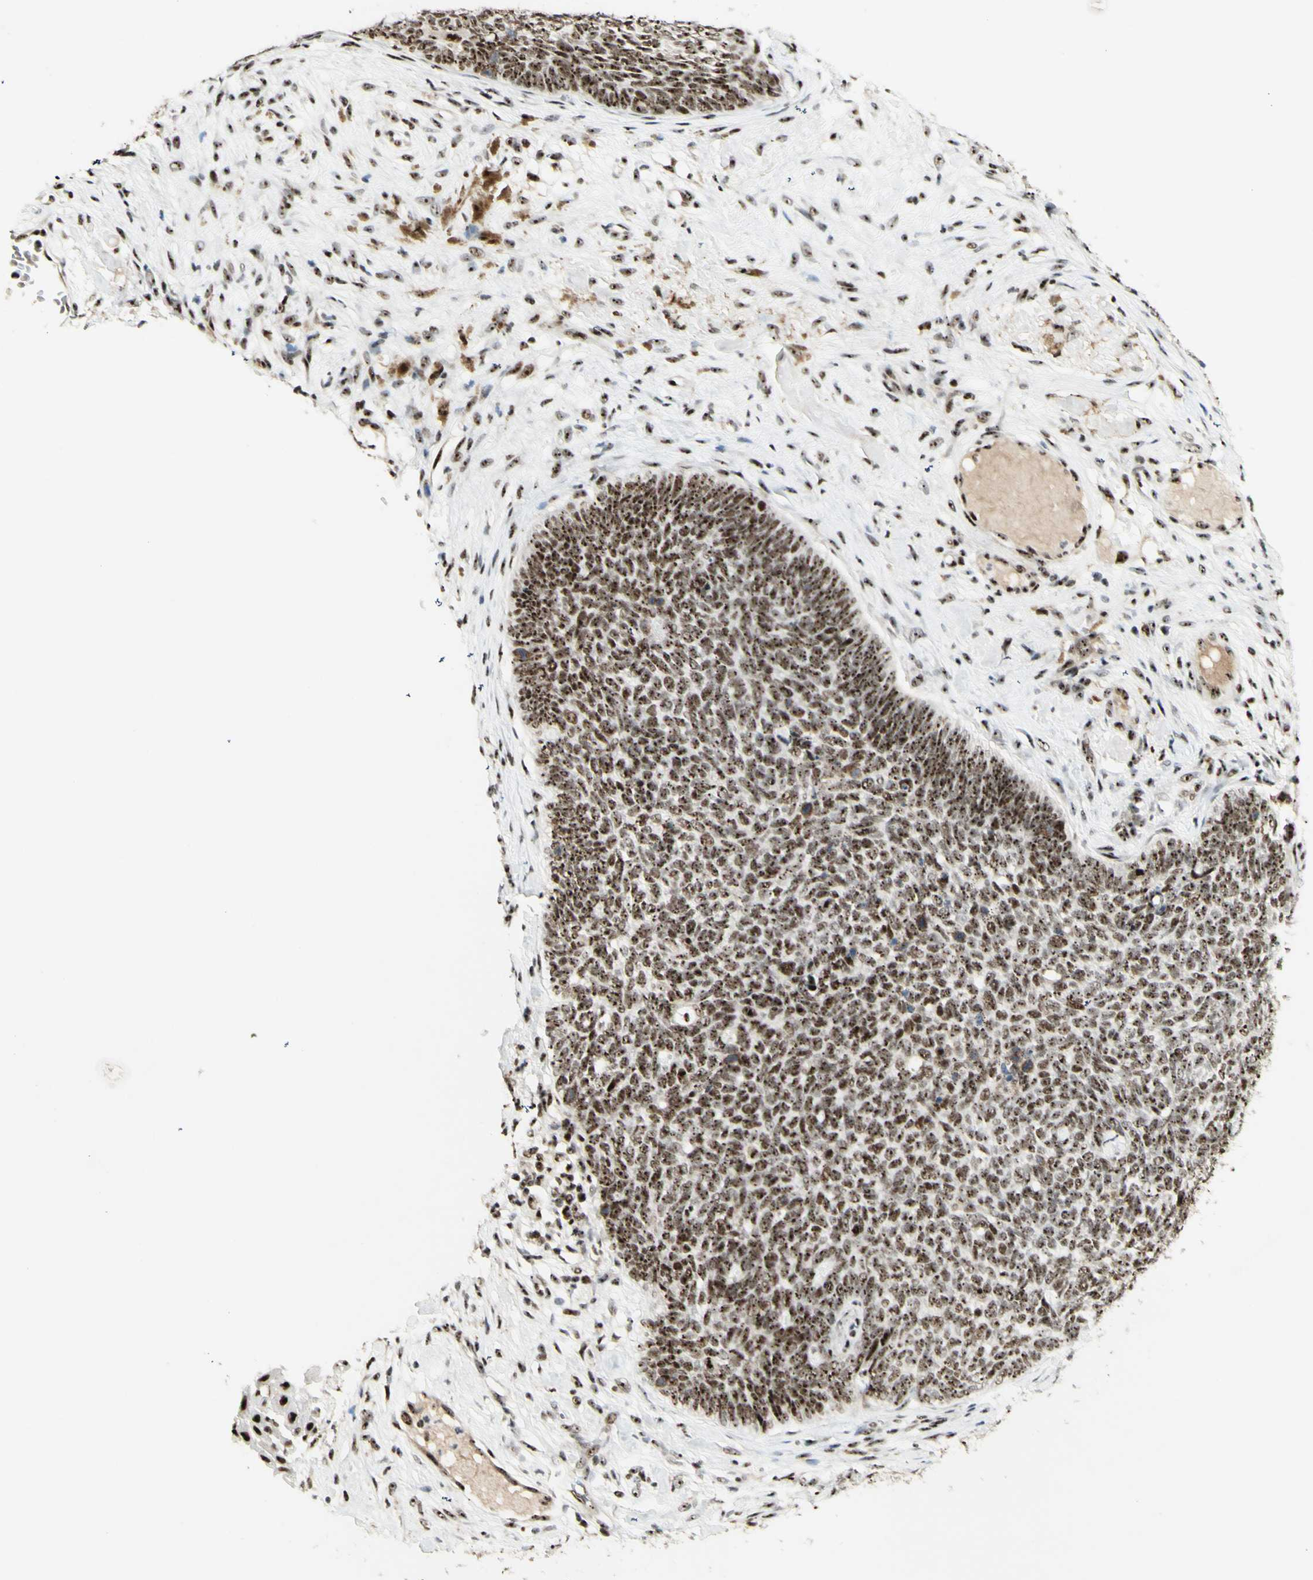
{"staining": {"intensity": "strong", "quantity": ">75%", "location": "nuclear"}, "tissue": "skin cancer", "cell_type": "Tumor cells", "image_type": "cancer", "snomed": [{"axis": "morphology", "description": "Basal cell carcinoma"}, {"axis": "topography", "description": "Skin"}], "caption": "Strong nuclear positivity is appreciated in about >75% of tumor cells in skin cancer.", "gene": "DHX9", "patient": {"sex": "female", "age": 84}}